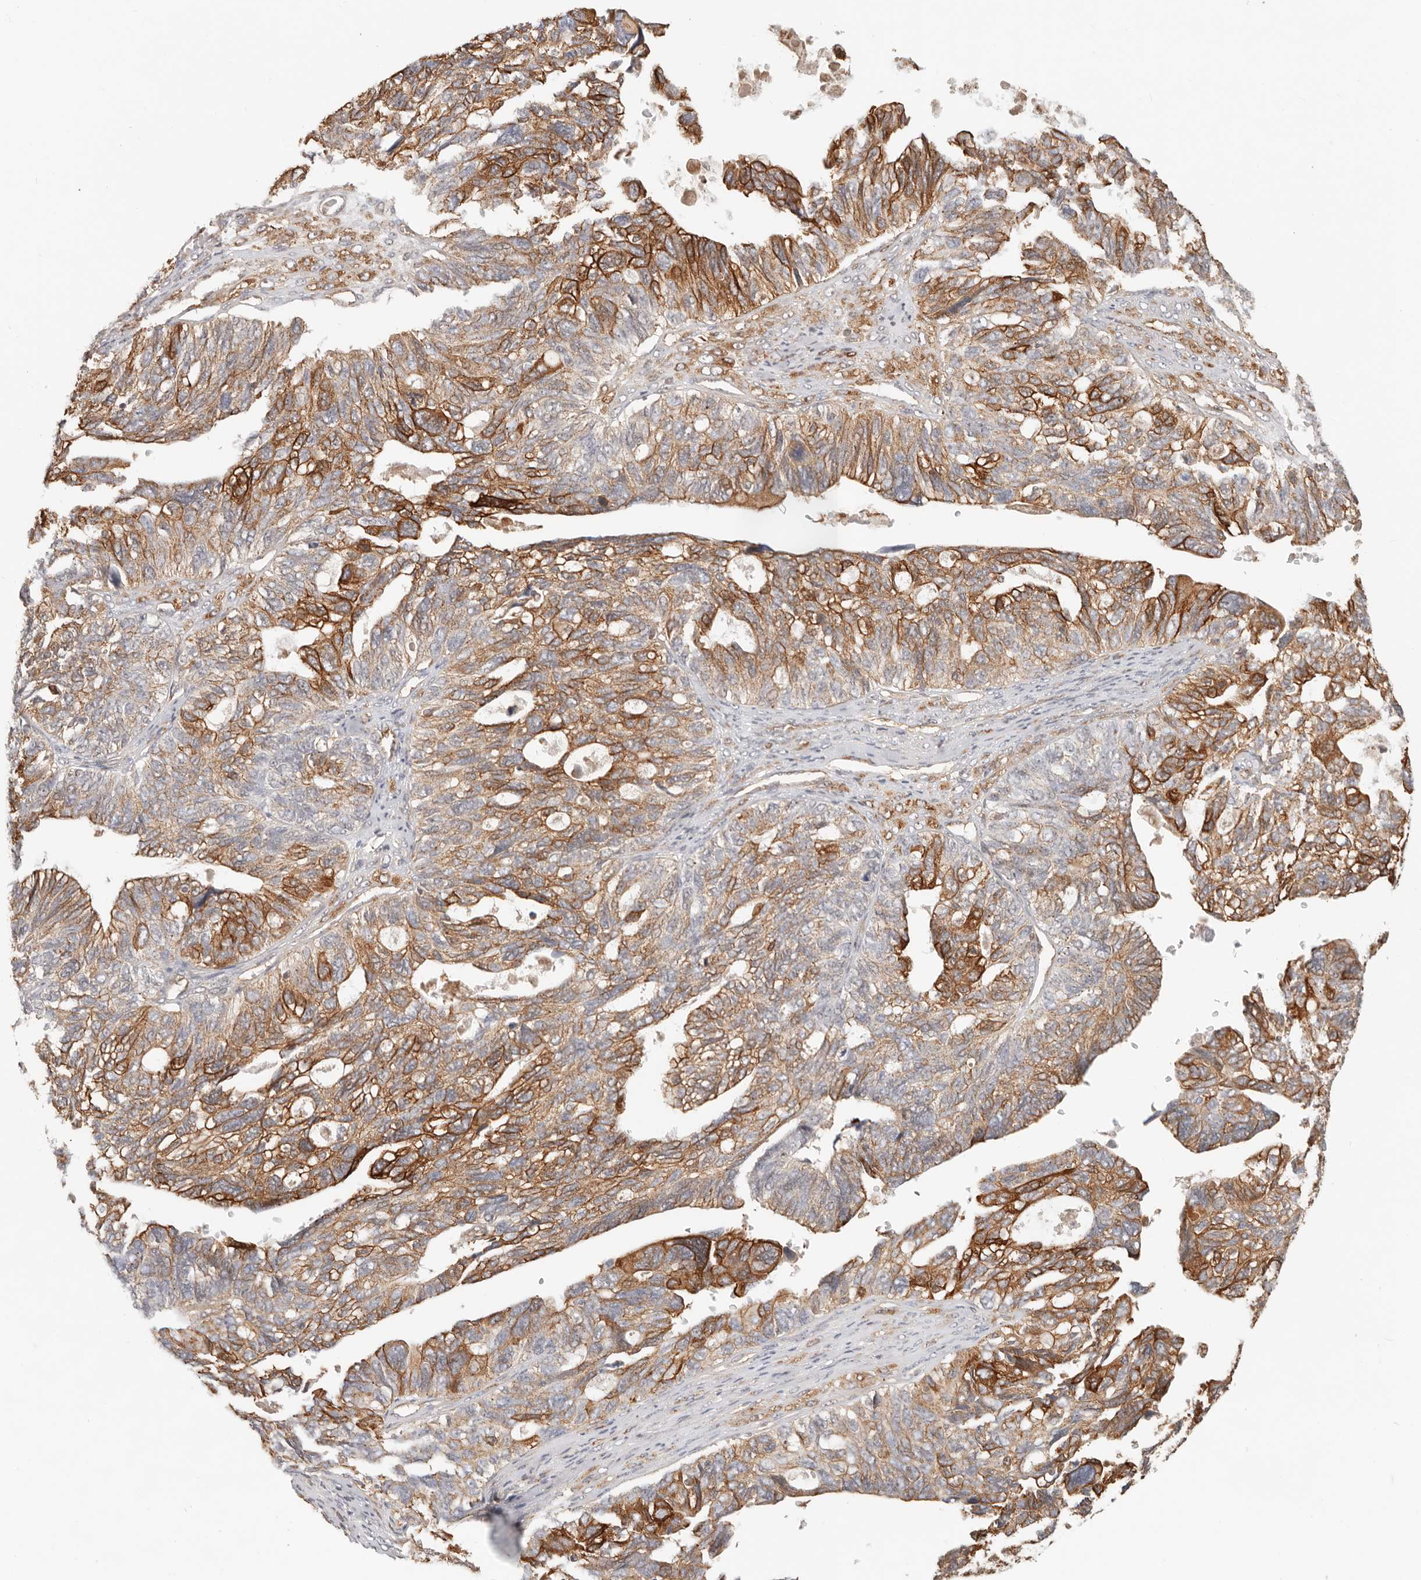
{"staining": {"intensity": "strong", "quantity": "25%-75%", "location": "cytoplasmic/membranous"}, "tissue": "ovarian cancer", "cell_type": "Tumor cells", "image_type": "cancer", "snomed": [{"axis": "morphology", "description": "Cystadenocarcinoma, serous, NOS"}, {"axis": "topography", "description": "Ovary"}], "caption": "Immunohistochemistry (DAB) staining of serous cystadenocarcinoma (ovarian) demonstrates strong cytoplasmic/membranous protein positivity in about 25%-75% of tumor cells.", "gene": "HEXD", "patient": {"sex": "female", "age": 79}}